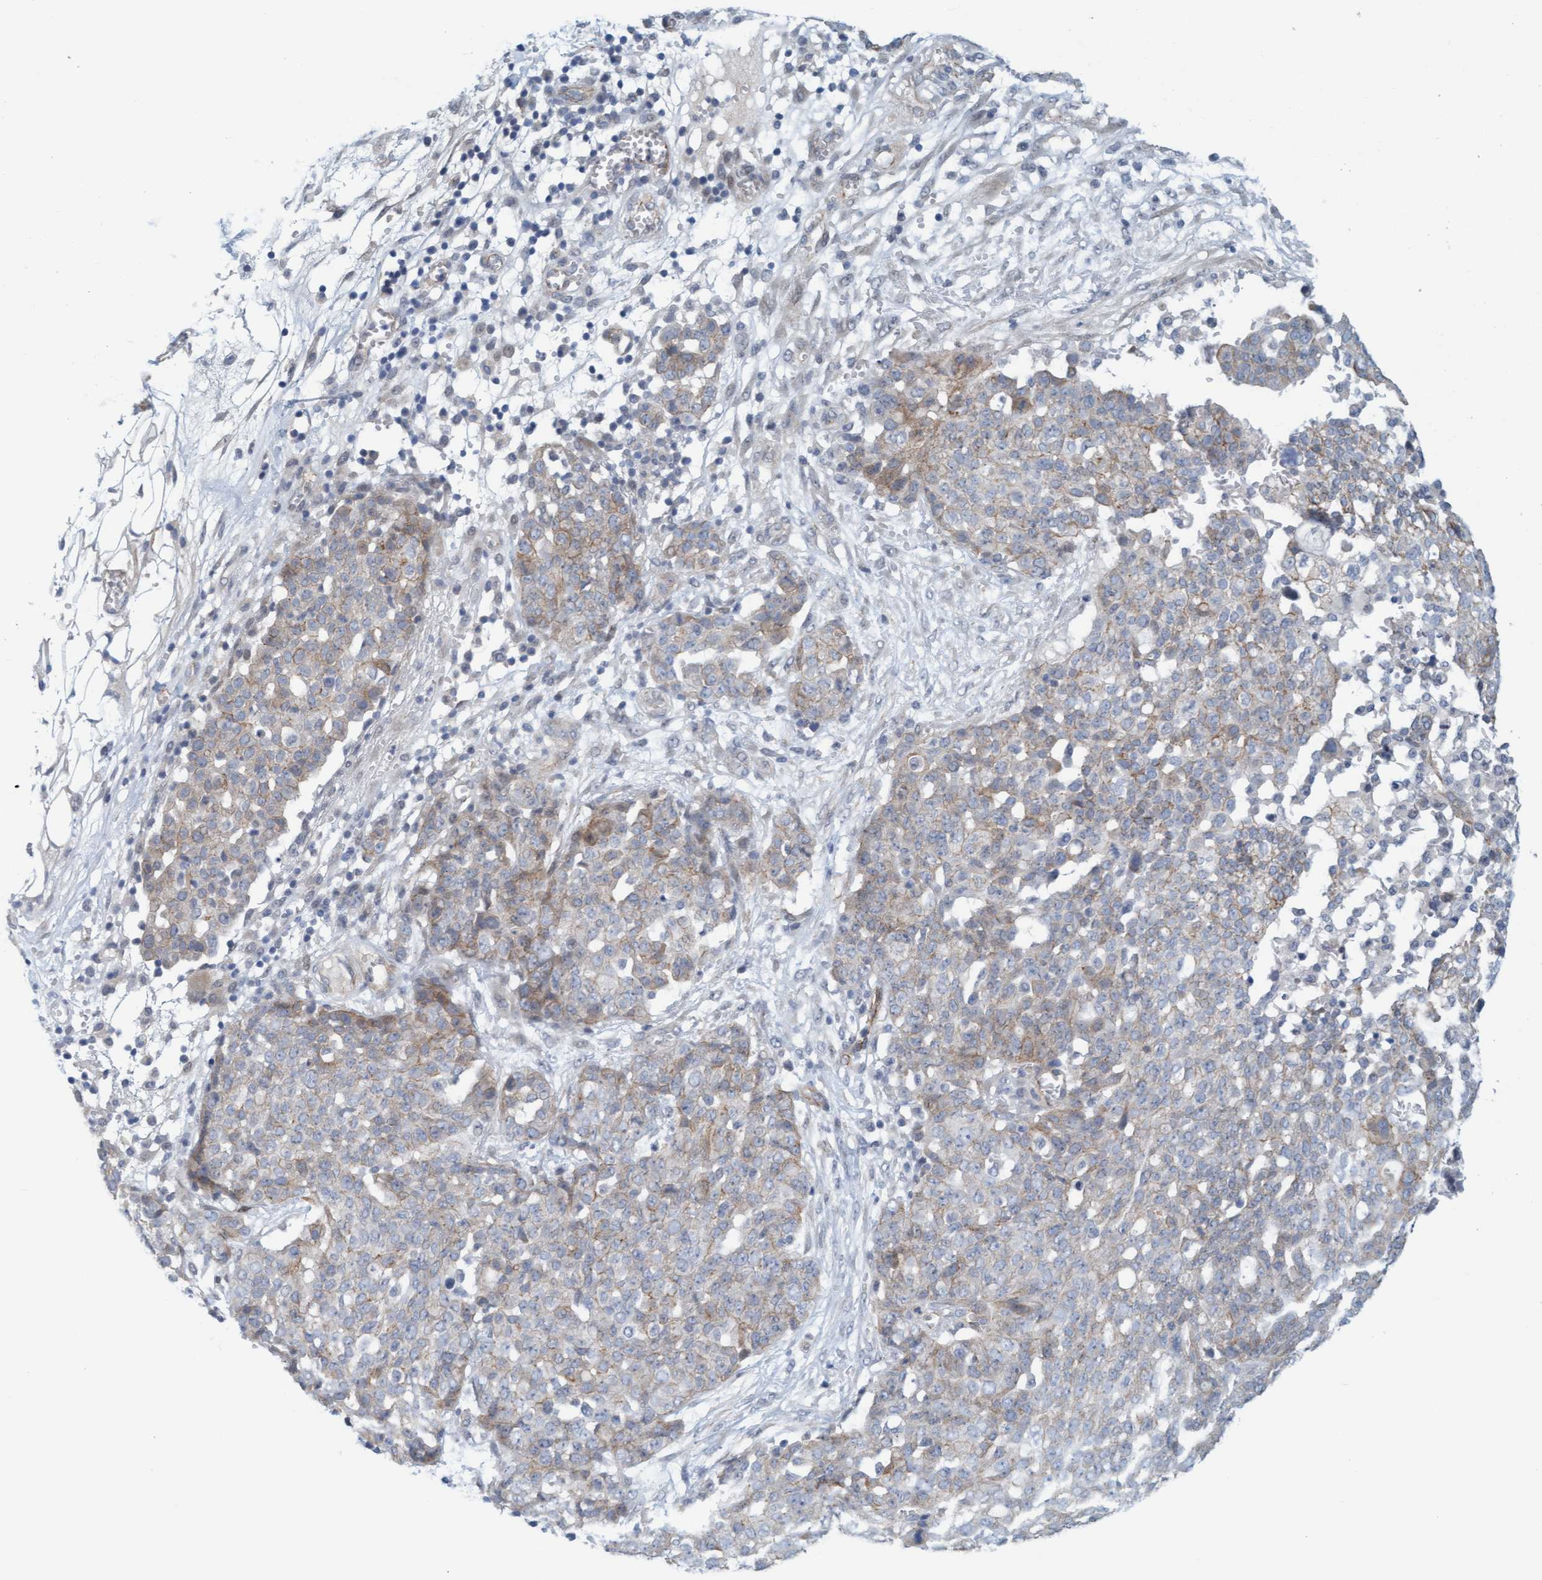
{"staining": {"intensity": "weak", "quantity": "<25%", "location": "cytoplasmic/membranous"}, "tissue": "ovarian cancer", "cell_type": "Tumor cells", "image_type": "cancer", "snomed": [{"axis": "morphology", "description": "Cystadenocarcinoma, serous, NOS"}, {"axis": "topography", "description": "Soft tissue"}, {"axis": "topography", "description": "Ovary"}], "caption": "A high-resolution histopathology image shows immunohistochemistry staining of serous cystadenocarcinoma (ovarian), which displays no significant positivity in tumor cells.", "gene": "KRBA2", "patient": {"sex": "female", "age": 57}}